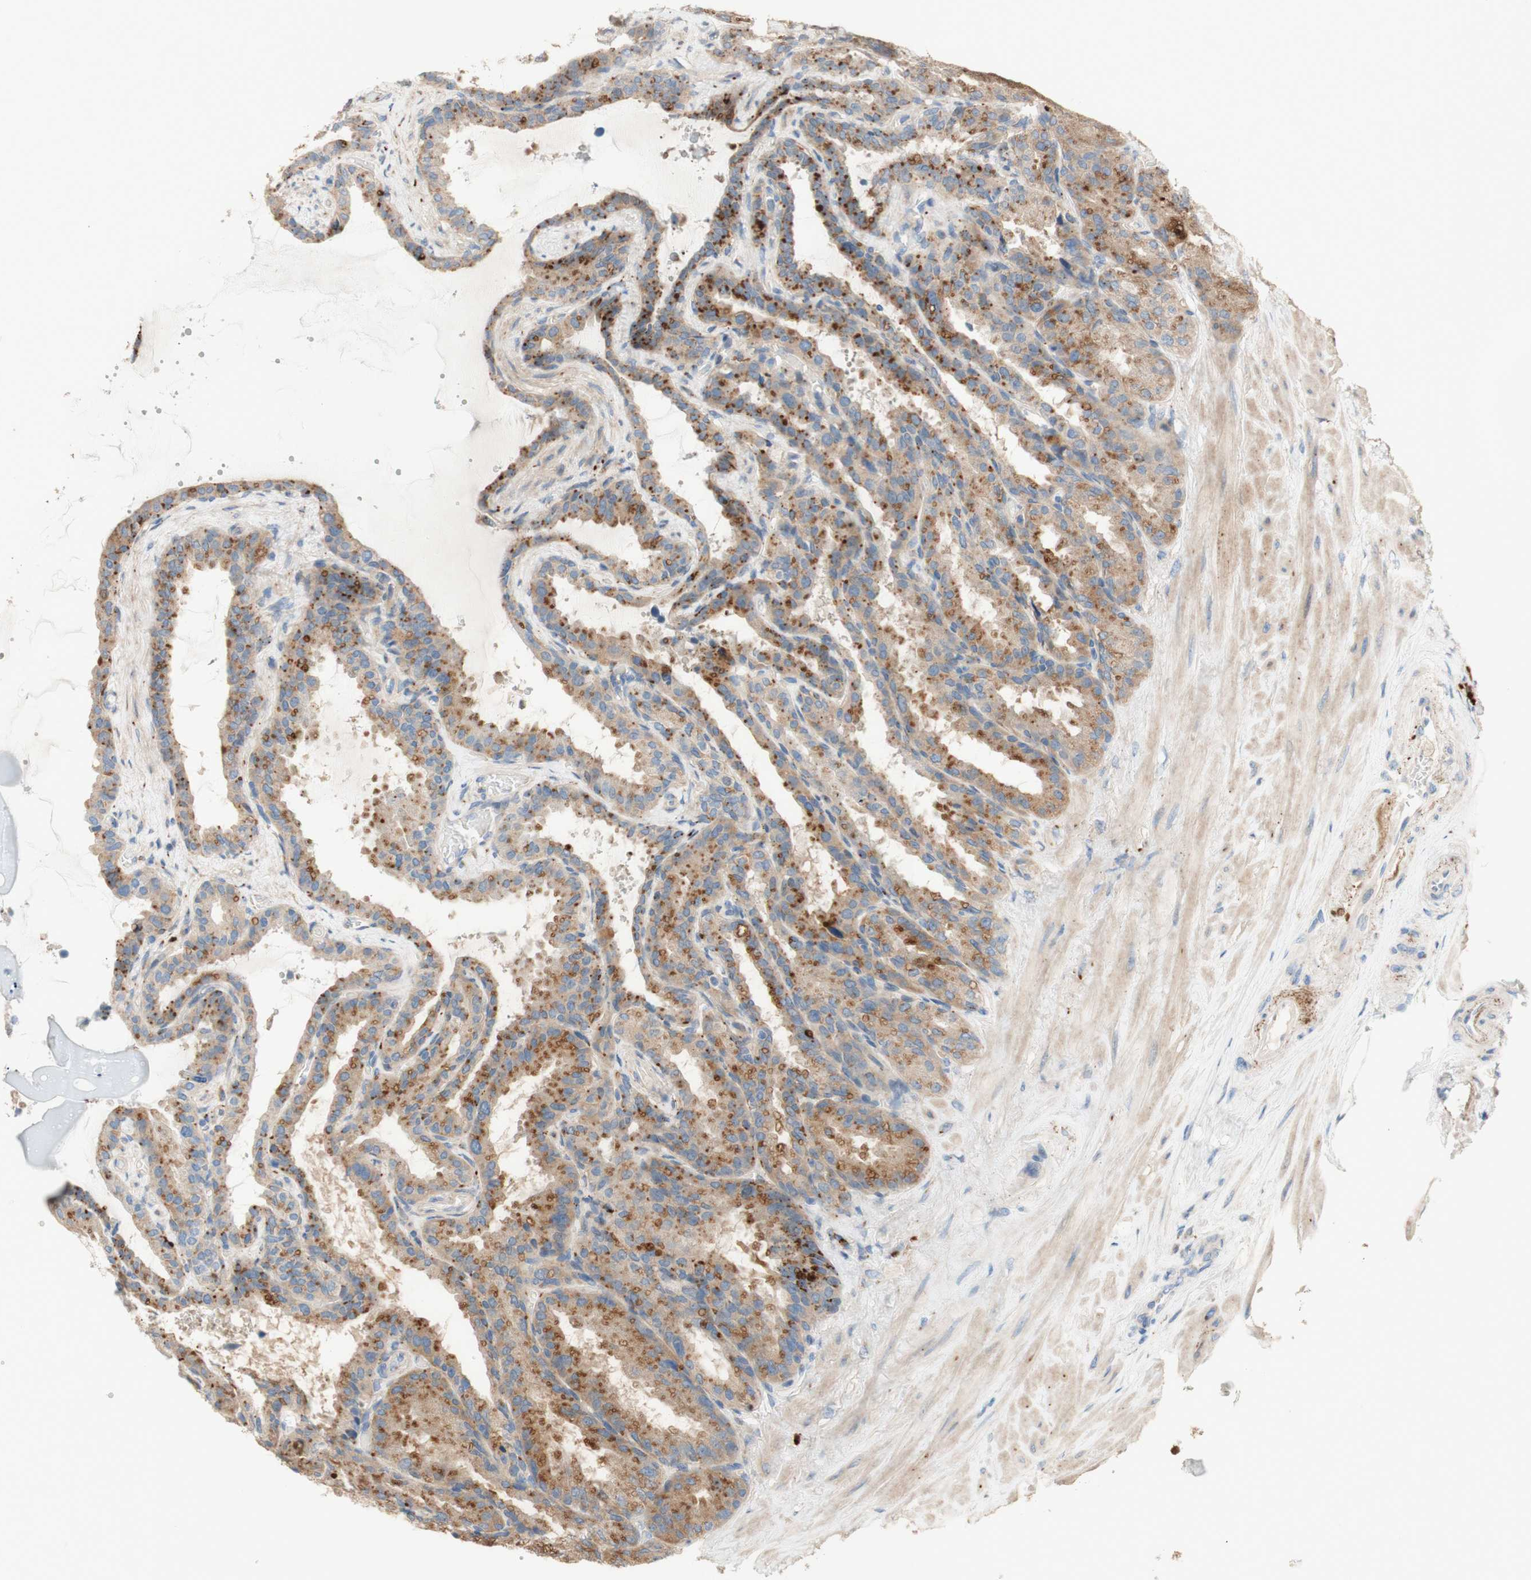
{"staining": {"intensity": "moderate", "quantity": ">75%", "location": "cytoplasmic/membranous"}, "tissue": "seminal vesicle", "cell_type": "Glandular cells", "image_type": "normal", "snomed": [{"axis": "morphology", "description": "Normal tissue, NOS"}, {"axis": "topography", "description": "Seminal veicle"}], "caption": "Immunohistochemical staining of benign human seminal vesicle displays medium levels of moderate cytoplasmic/membranous staining in about >75% of glandular cells.", "gene": "PTPN21", "patient": {"sex": "male", "age": 46}}